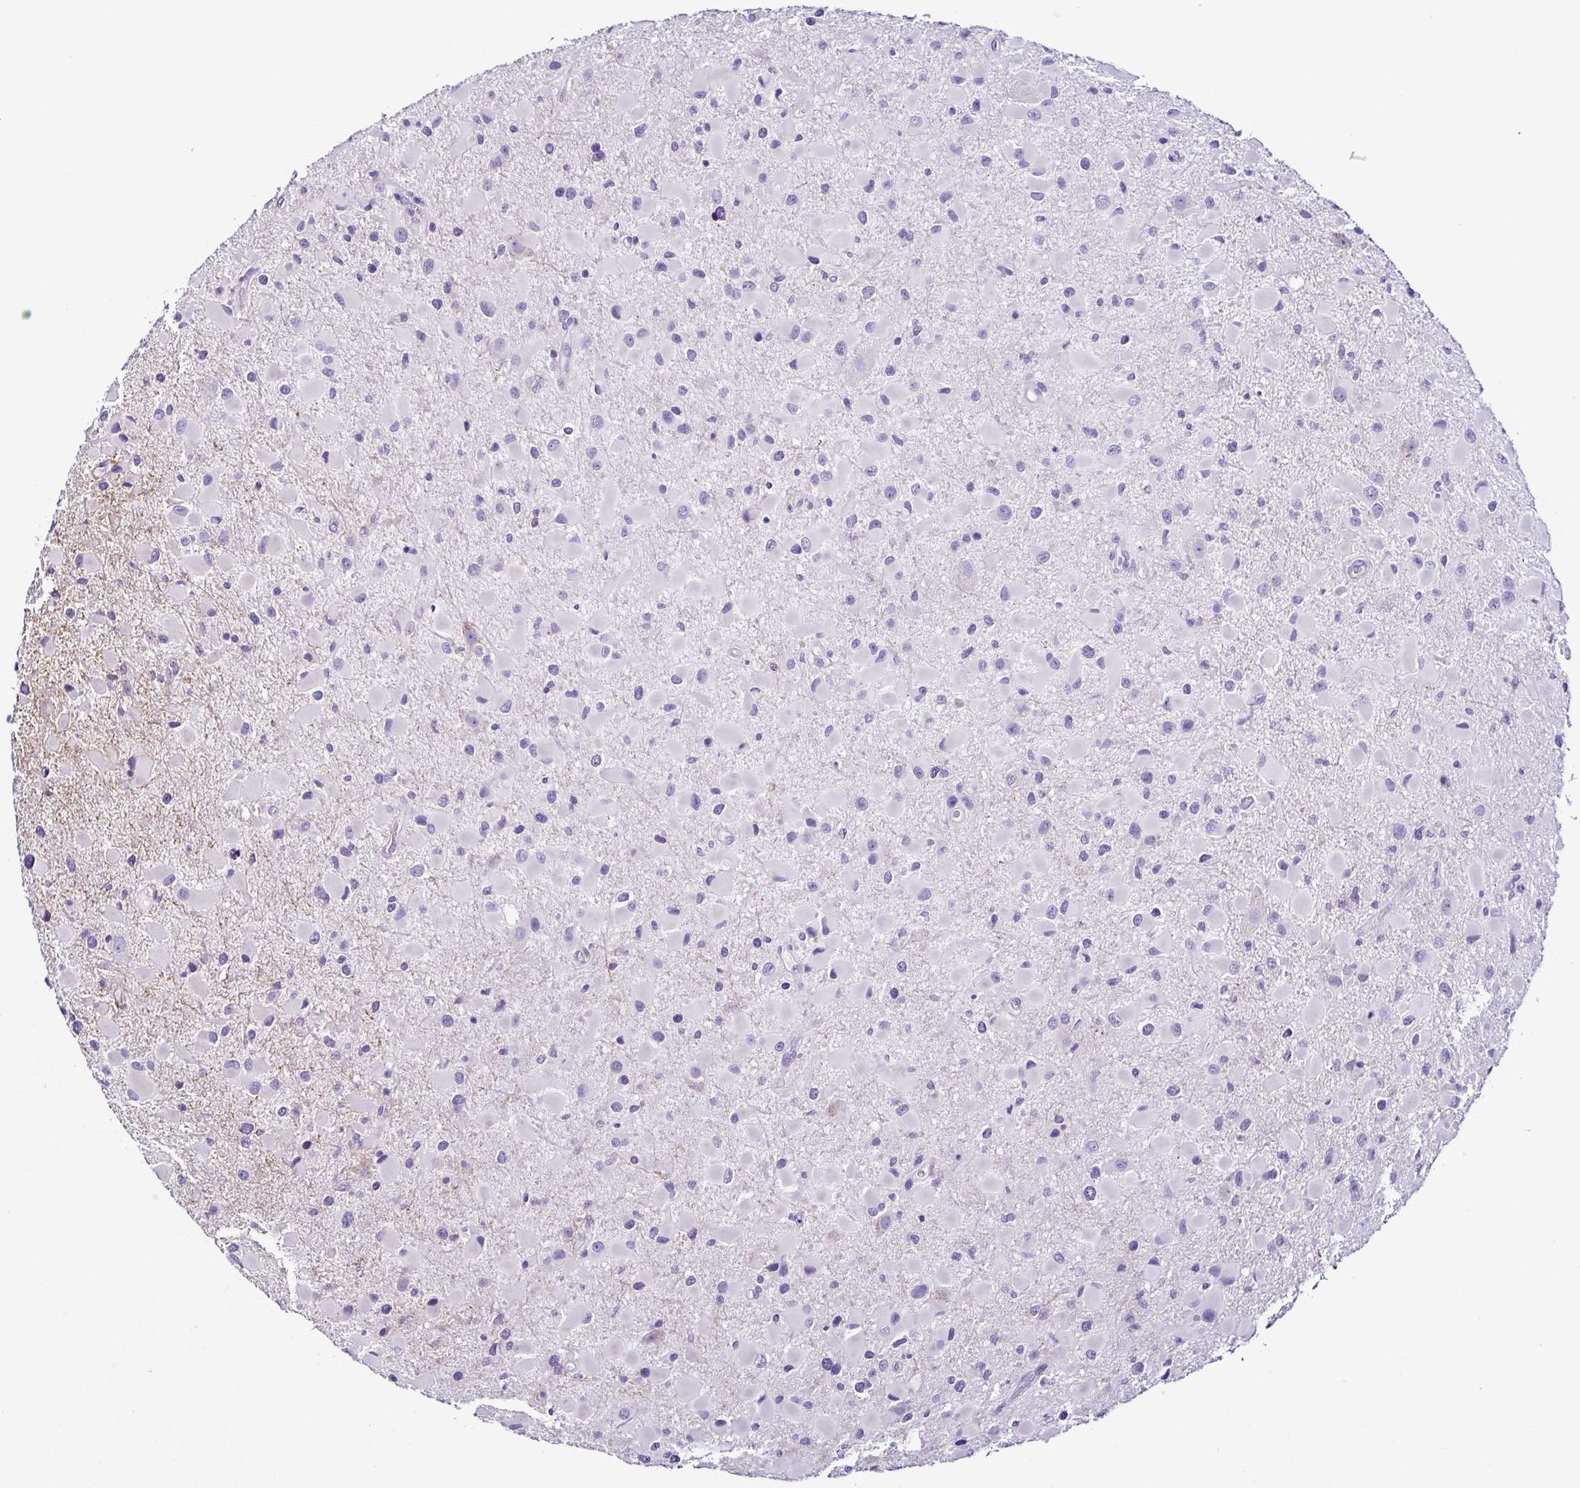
{"staining": {"intensity": "negative", "quantity": "none", "location": "none"}, "tissue": "glioma", "cell_type": "Tumor cells", "image_type": "cancer", "snomed": [{"axis": "morphology", "description": "Glioma, malignant, Low grade"}, {"axis": "topography", "description": "Brain"}], "caption": "A high-resolution image shows immunohistochemistry (IHC) staining of malignant low-grade glioma, which shows no significant expression in tumor cells.", "gene": "SRL", "patient": {"sex": "female", "age": 32}}